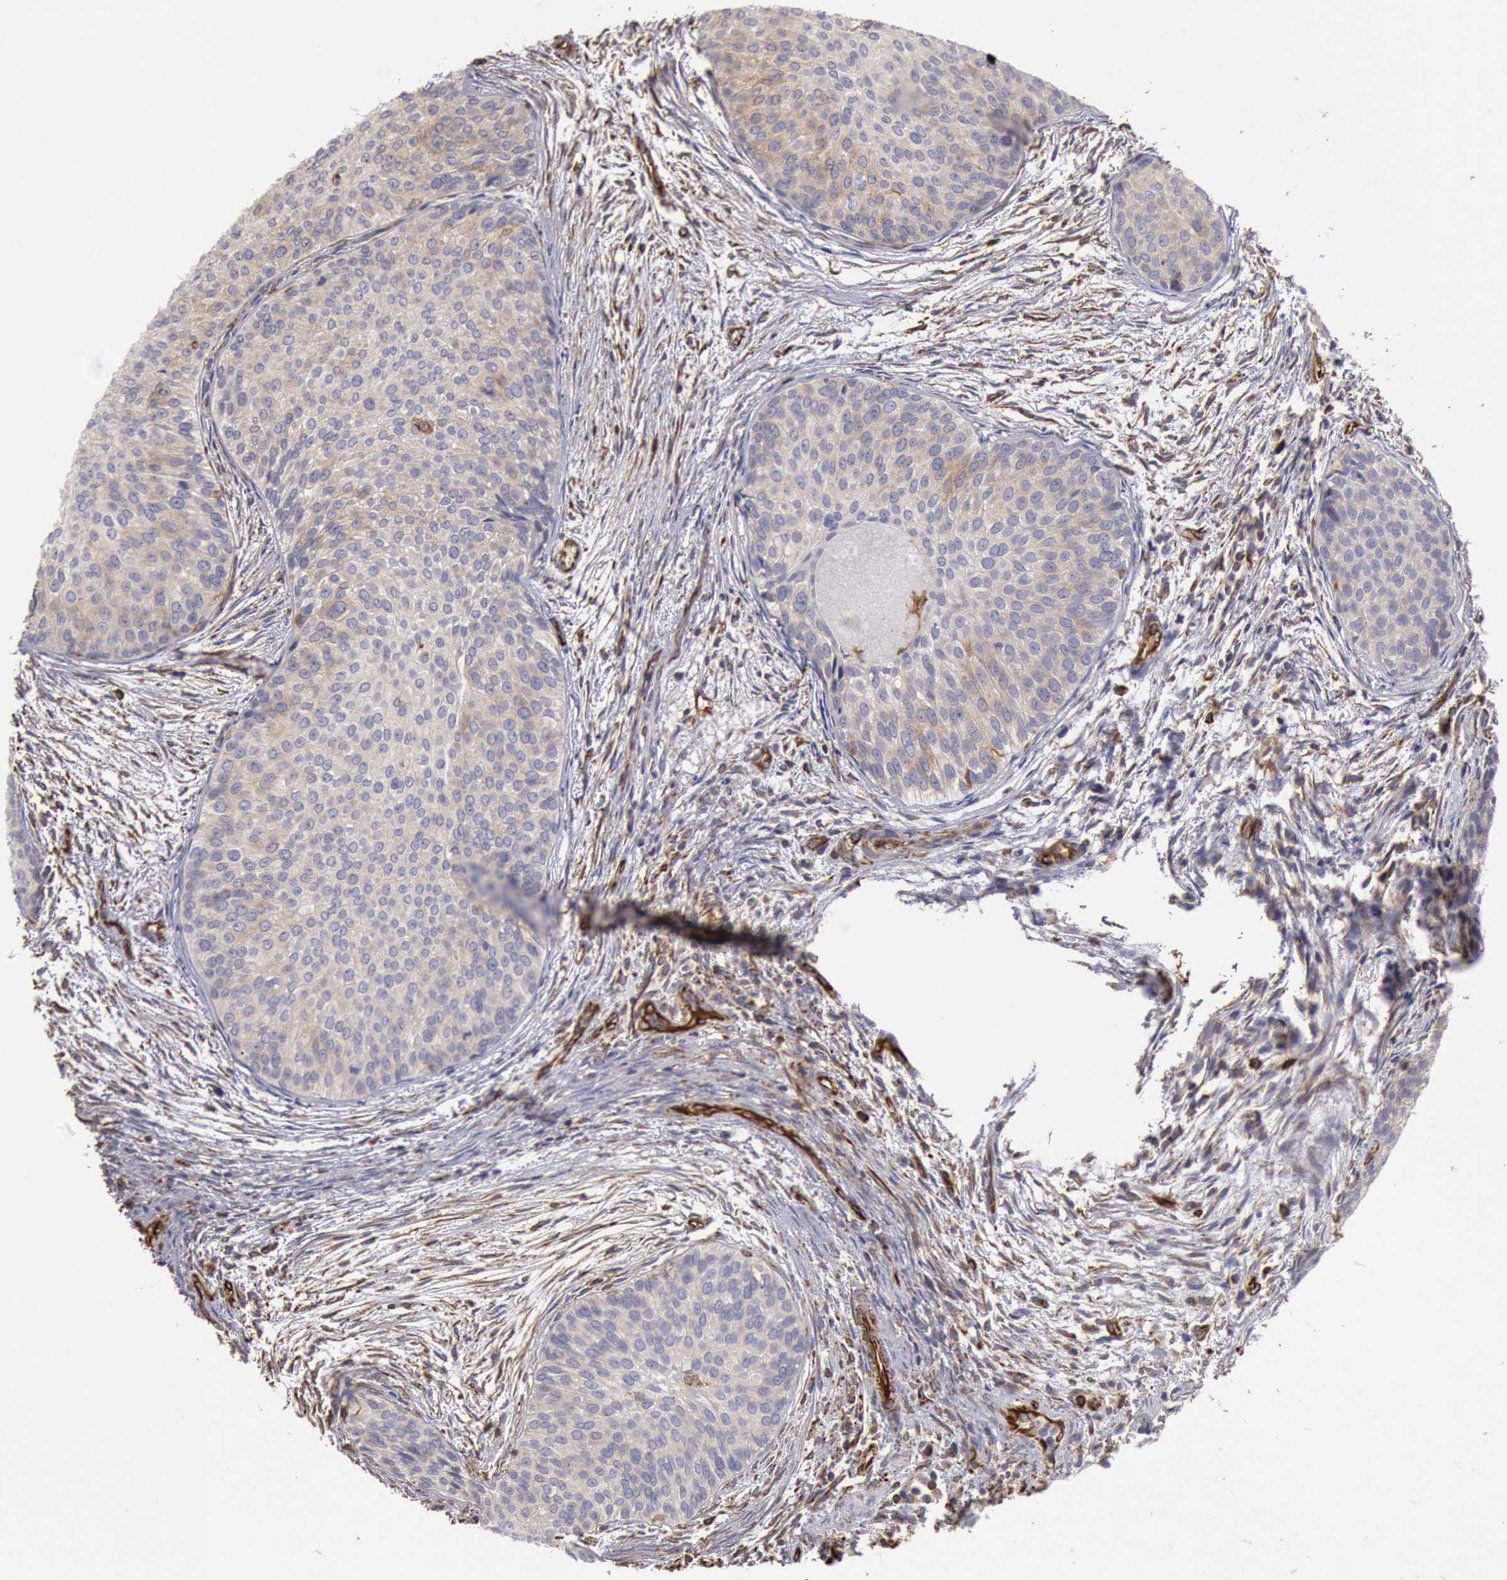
{"staining": {"intensity": "weak", "quantity": "<25%", "location": "cytoplasmic/membranous"}, "tissue": "urothelial cancer", "cell_type": "Tumor cells", "image_type": "cancer", "snomed": [{"axis": "morphology", "description": "Urothelial carcinoma, Low grade"}, {"axis": "topography", "description": "Urinary bladder"}], "caption": "DAB (3,3'-diaminobenzidine) immunohistochemical staining of human urothelial cancer displays no significant expression in tumor cells.", "gene": "RNF139", "patient": {"sex": "male", "age": 84}}